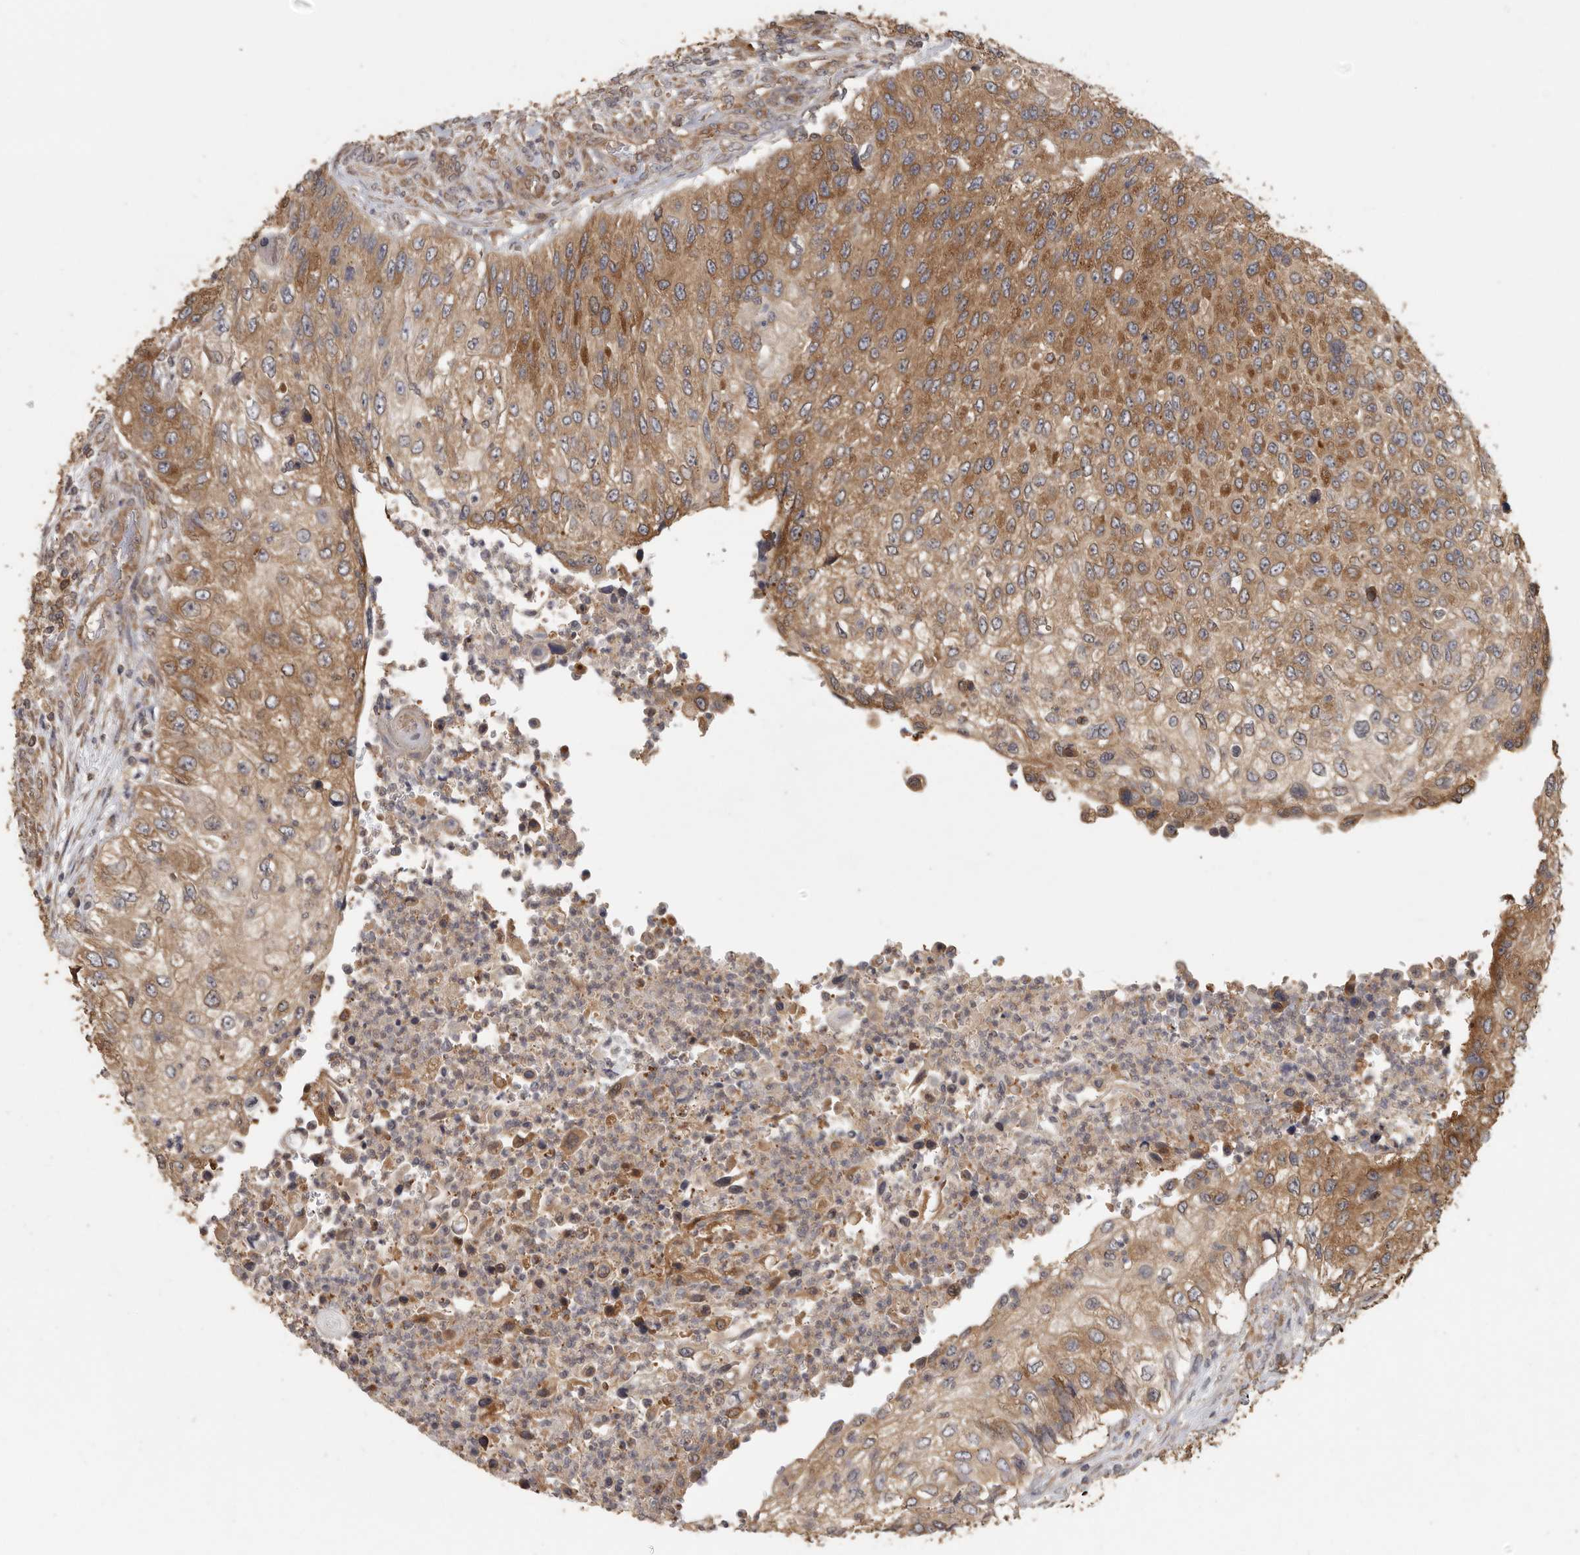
{"staining": {"intensity": "moderate", "quantity": ">75%", "location": "cytoplasmic/membranous"}, "tissue": "urothelial cancer", "cell_type": "Tumor cells", "image_type": "cancer", "snomed": [{"axis": "morphology", "description": "Urothelial carcinoma, High grade"}, {"axis": "topography", "description": "Urinary bladder"}], "caption": "Urothelial carcinoma (high-grade) stained with DAB (3,3'-diaminobenzidine) immunohistochemistry (IHC) displays medium levels of moderate cytoplasmic/membranous positivity in about >75% of tumor cells.", "gene": "CCT8", "patient": {"sex": "female", "age": 60}}